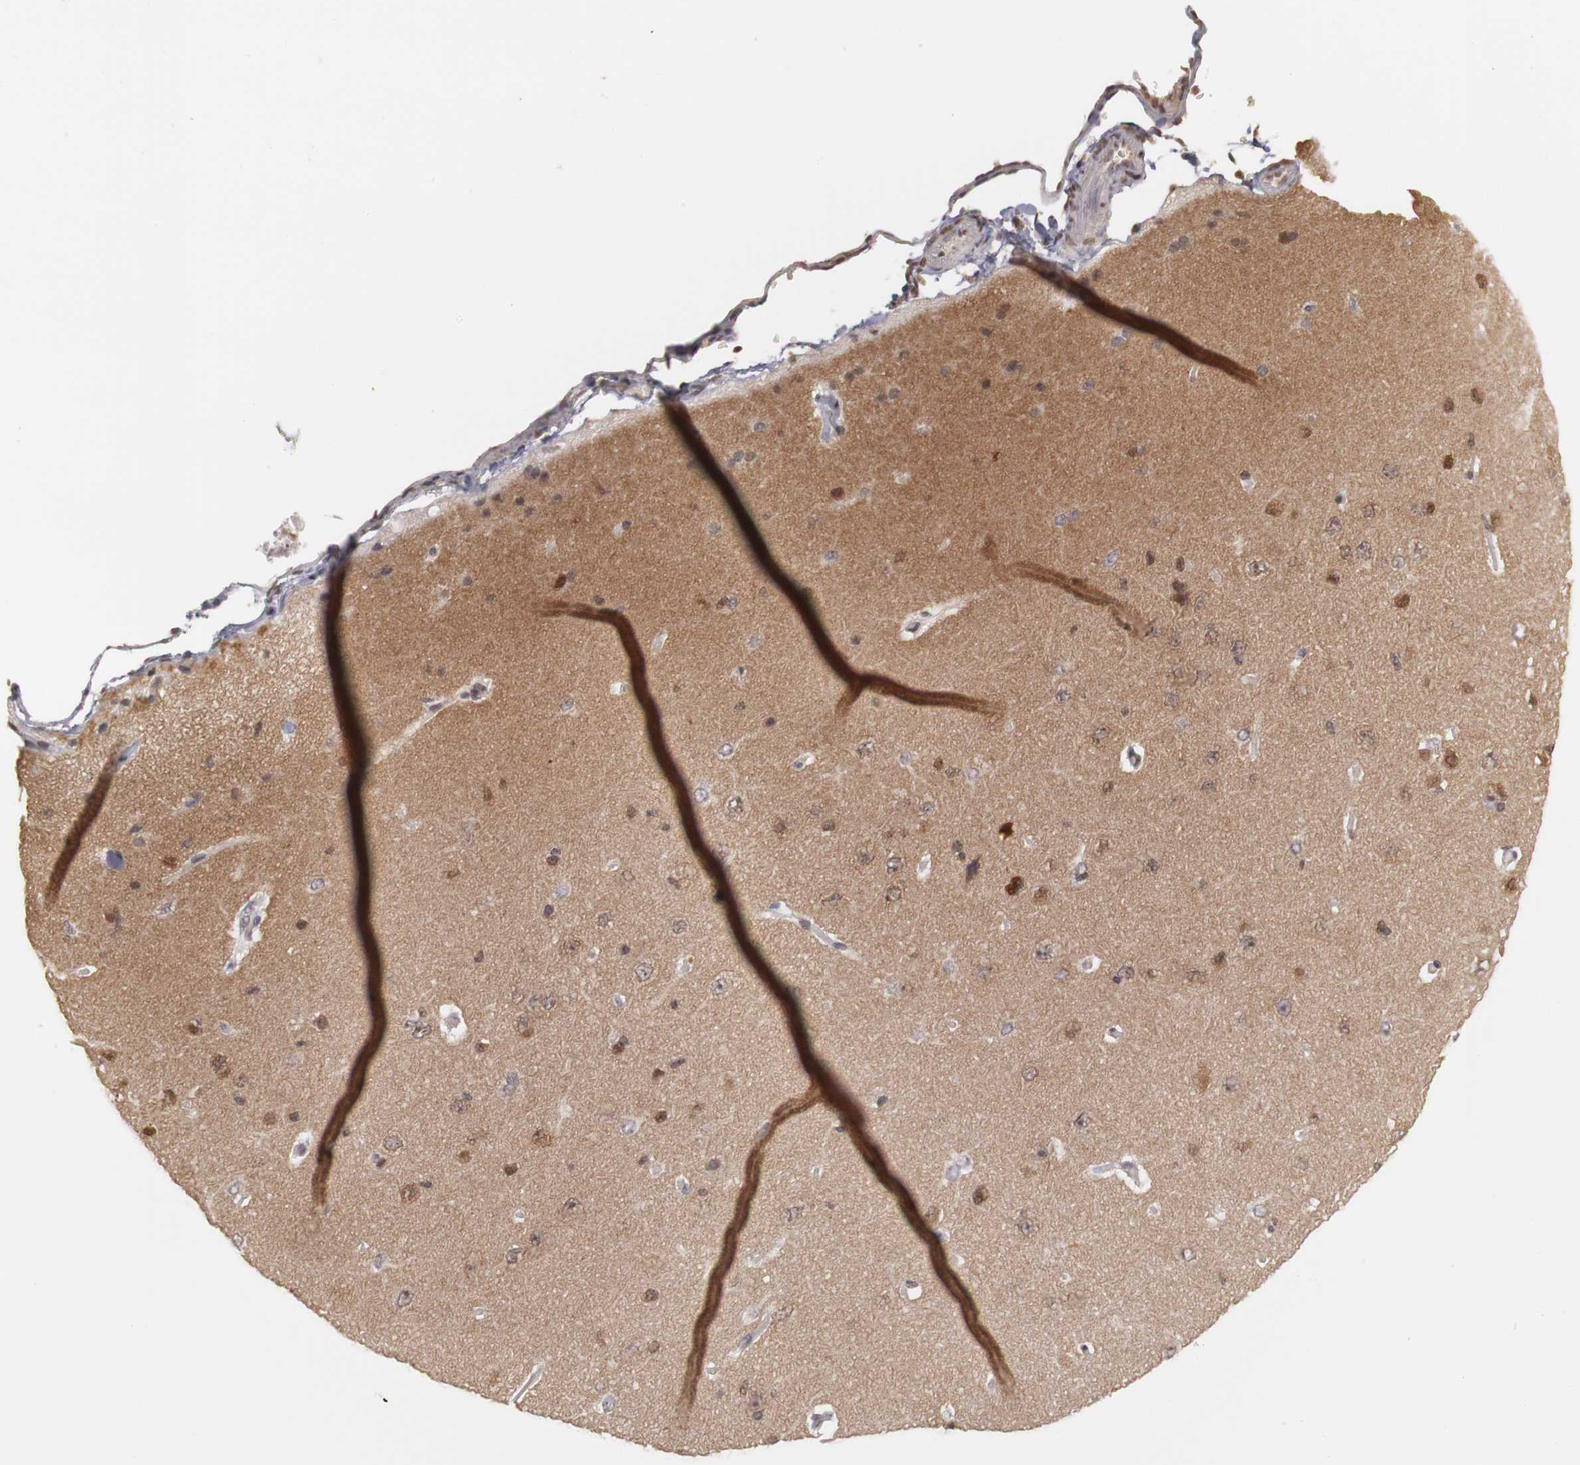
{"staining": {"intensity": "negative", "quantity": "none", "location": "none"}, "tissue": "cerebral cortex", "cell_type": "Endothelial cells", "image_type": "normal", "snomed": [{"axis": "morphology", "description": "Normal tissue, NOS"}, {"axis": "topography", "description": "Cerebral cortex"}], "caption": "Histopathology image shows no significant protein positivity in endothelial cells of unremarkable cerebral cortex.", "gene": "PLEKHA1", "patient": {"sex": "female", "age": 45}}